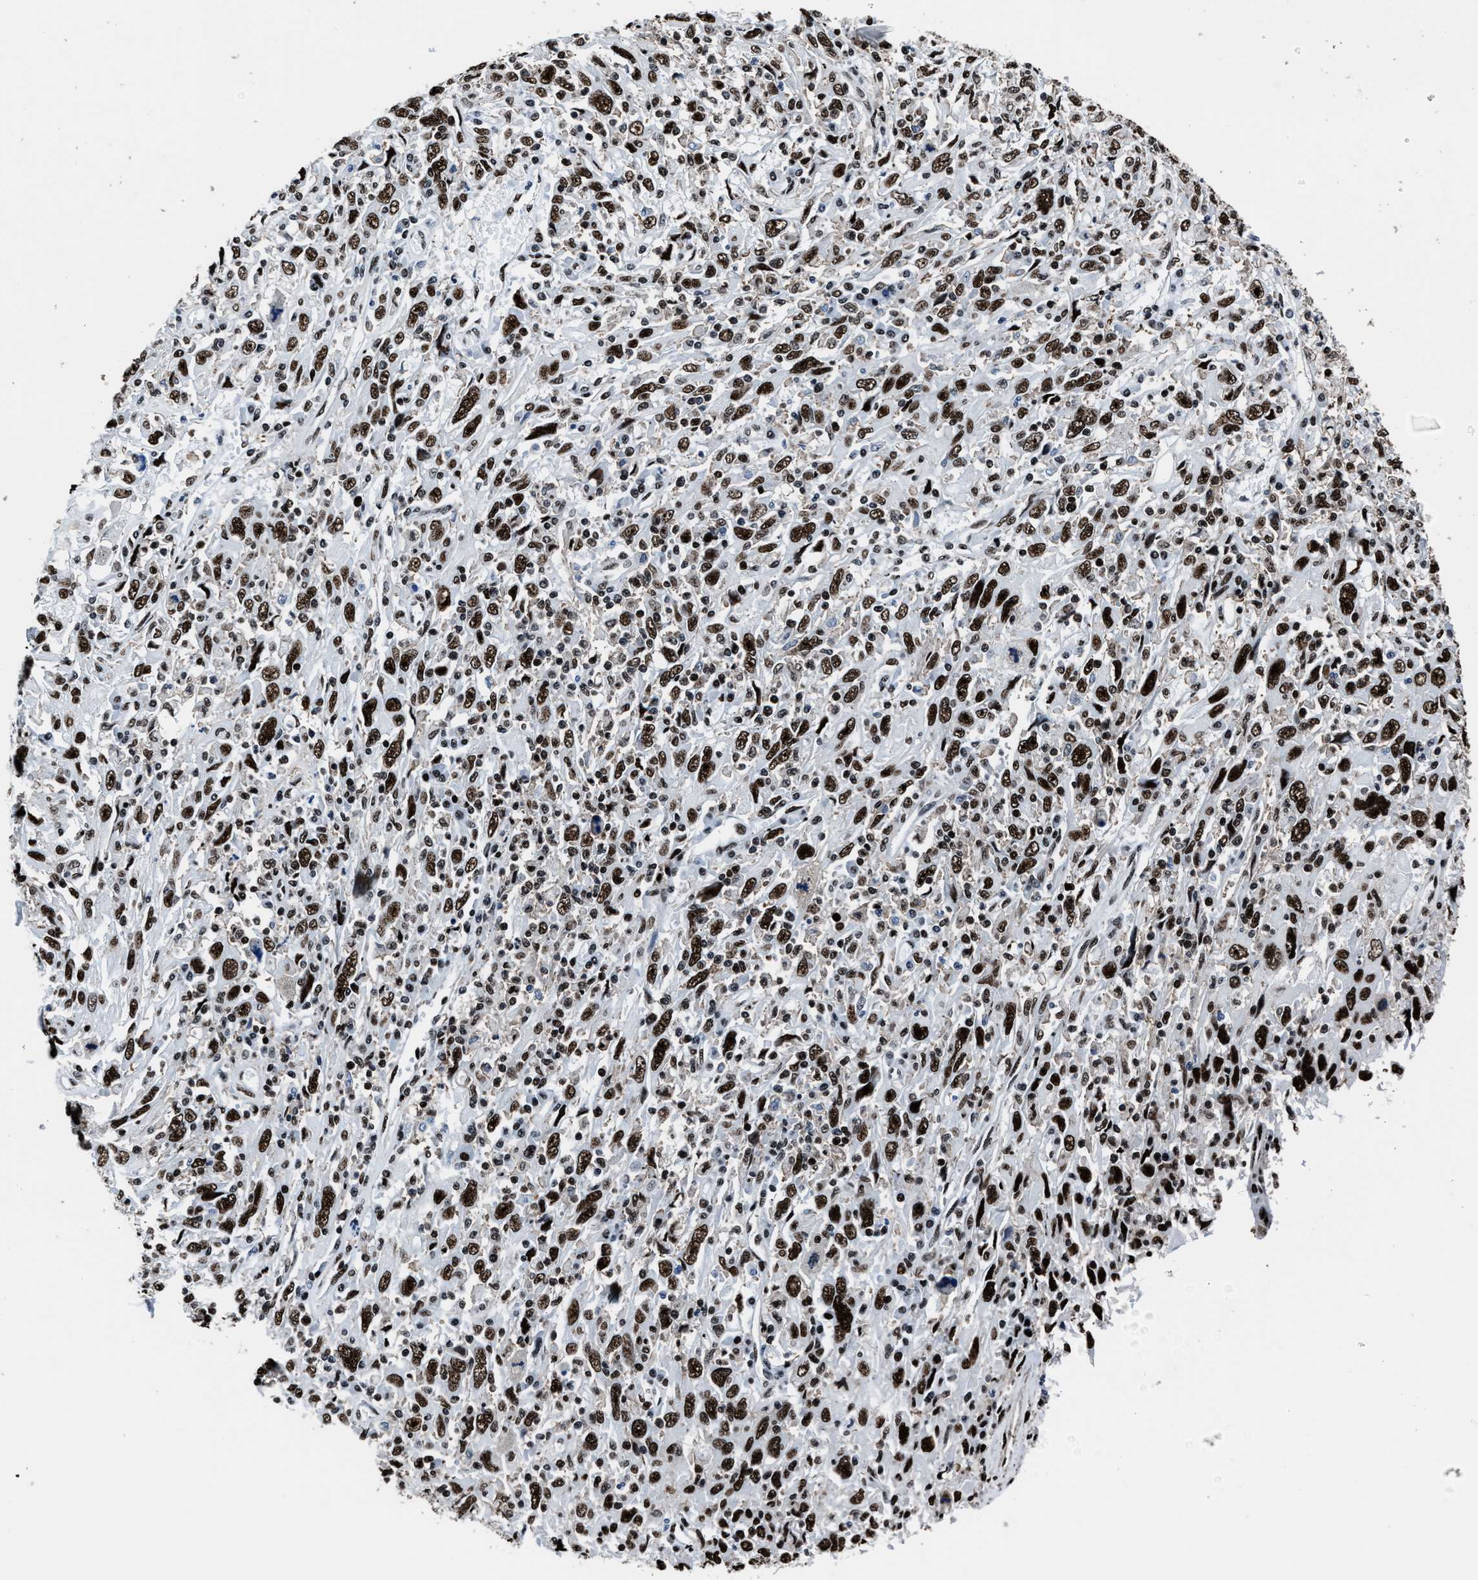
{"staining": {"intensity": "strong", "quantity": ">75%", "location": "nuclear"}, "tissue": "cervical cancer", "cell_type": "Tumor cells", "image_type": "cancer", "snomed": [{"axis": "morphology", "description": "Squamous cell carcinoma, NOS"}, {"axis": "topography", "description": "Cervix"}], "caption": "The photomicrograph exhibits immunohistochemical staining of cervical cancer (squamous cell carcinoma). There is strong nuclear positivity is present in about >75% of tumor cells.", "gene": "PPIE", "patient": {"sex": "female", "age": 46}}